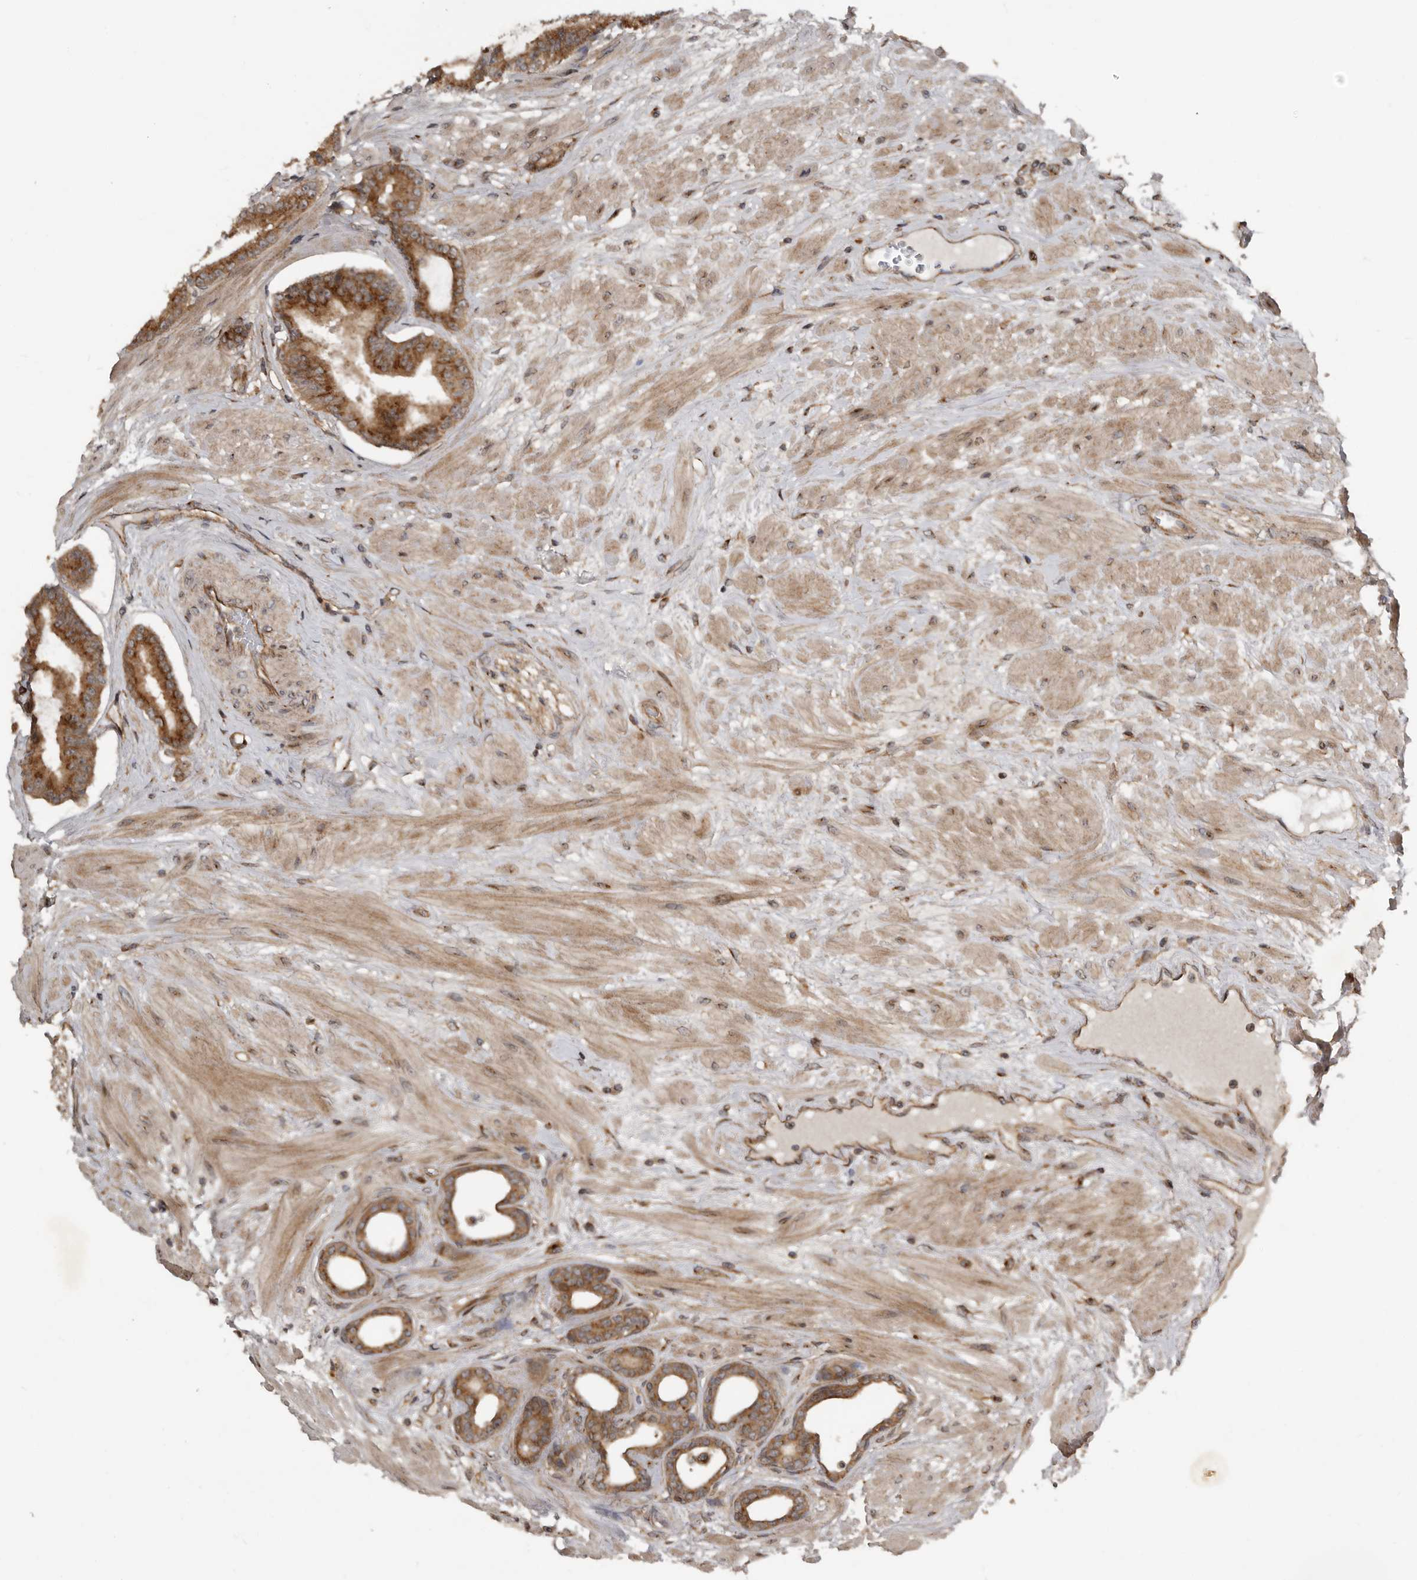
{"staining": {"intensity": "strong", "quantity": ">75%", "location": "cytoplasmic/membranous"}, "tissue": "prostate cancer", "cell_type": "Tumor cells", "image_type": "cancer", "snomed": [{"axis": "morphology", "description": "Adenocarcinoma, Low grade"}, {"axis": "topography", "description": "Prostate"}], "caption": "Protein expression analysis of prostate cancer (low-grade adenocarcinoma) exhibits strong cytoplasmic/membranous positivity in approximately >75% of tumor cells.", "gene": "CCDC190", "patient": {"sex": "male", "age": 60}}